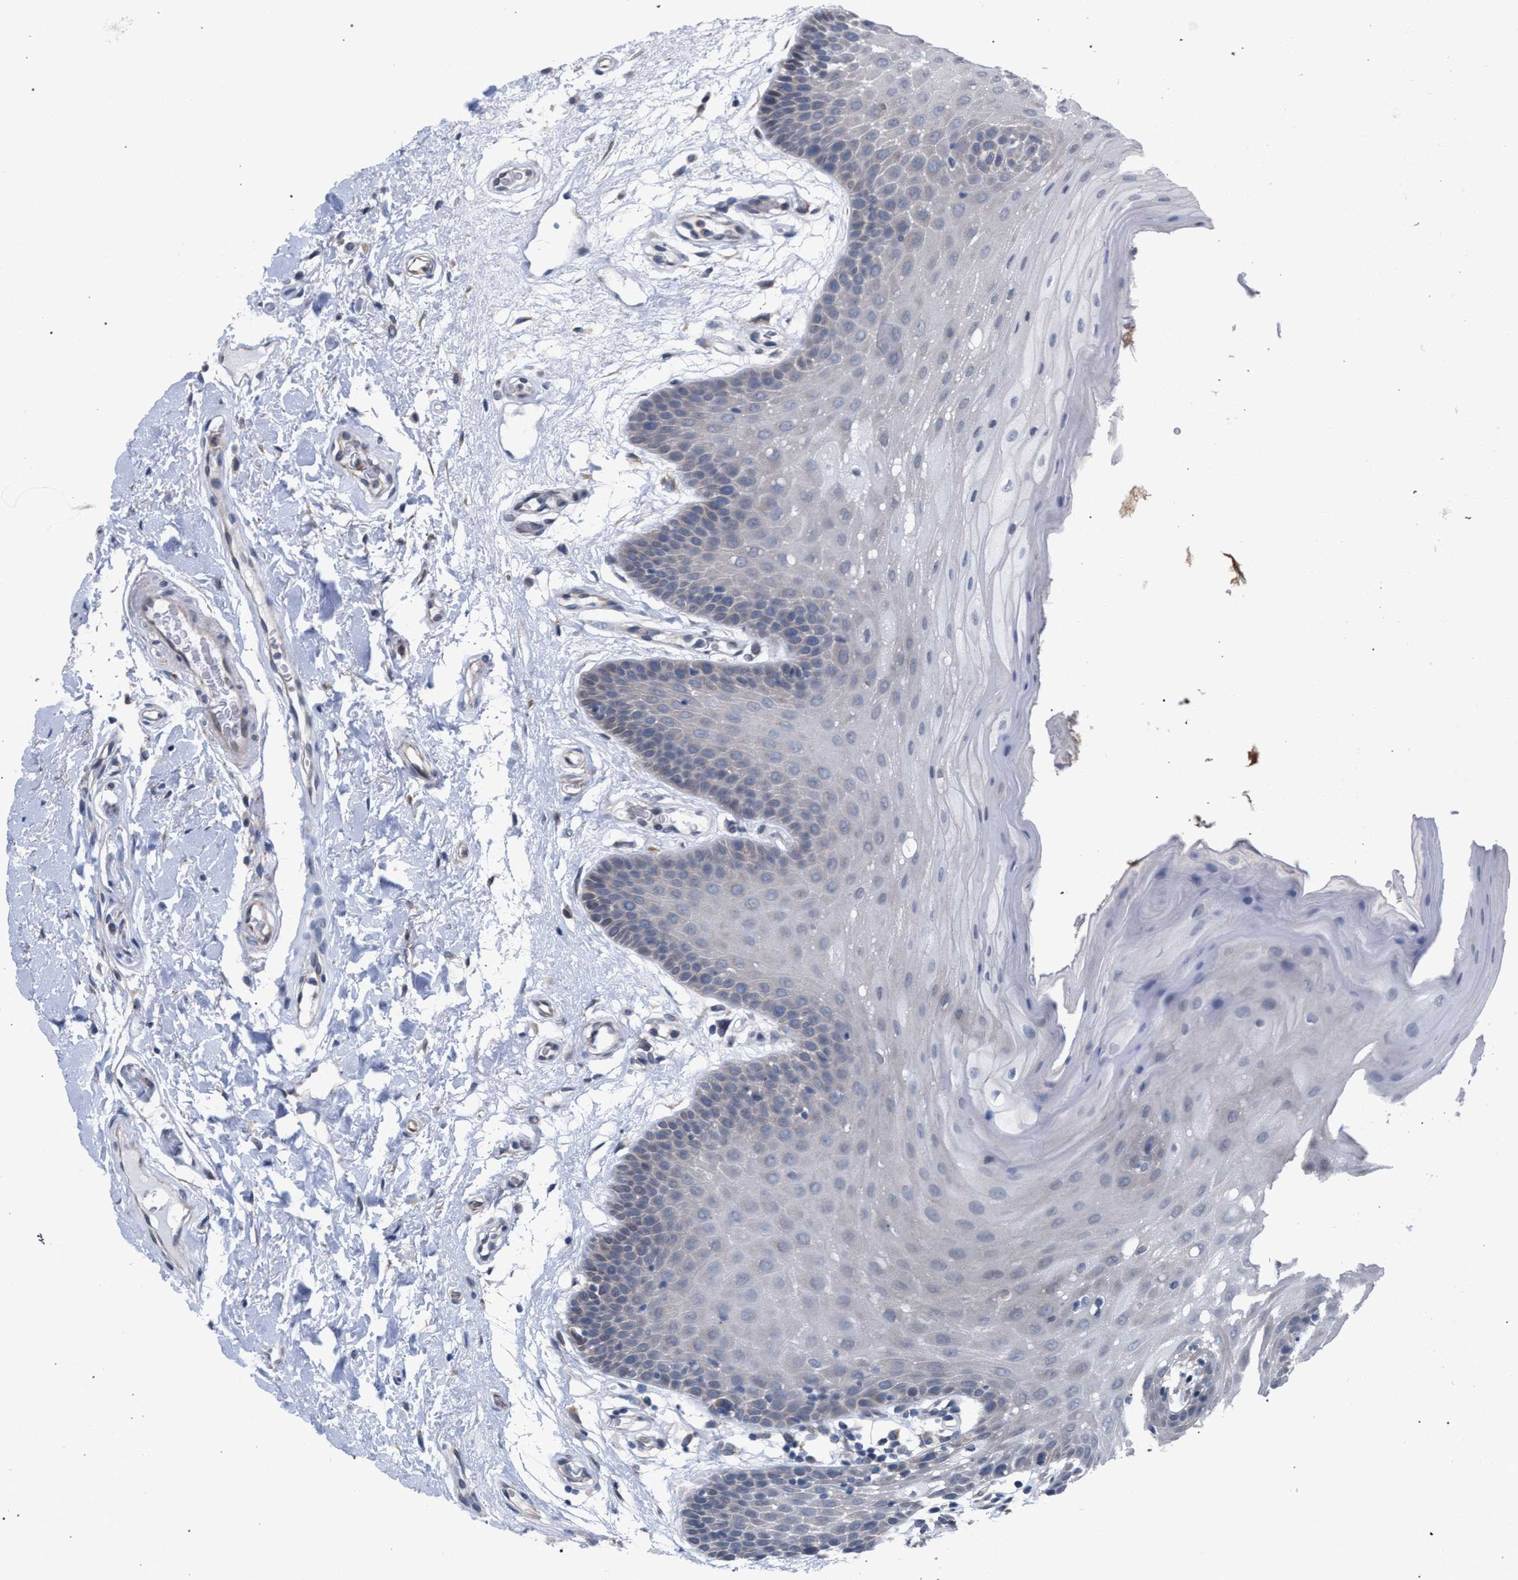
{"staining": {"intensity": "negative", "quantity": "none", "location": "none"}, "tissue": "oral mucosa", "cell_type": "Squamous epithelial cells", "image_type": "normal", "snomed": [{"axis": "morphology", "description": "Normal tissue, NOS"}, {"axis": "morphology", "description": "Squamous cell carcinoma, NOS"}, {"axis": "topography", "description": "Oral tissue"}, {"axis": "topography", "description": "Head-Neck"}], "caption": "Immunohistochemical staining of normal human oral mucosa demonstrates no significant staining in squamous epithelial cells. (Stains: DAB immunohistochemistry with hematoxylin counter stain, Microscopy: brightfield microscopy at high magnification).", "gene": "ARPC5L", "patient": {"sex": "male", "age": 71}}